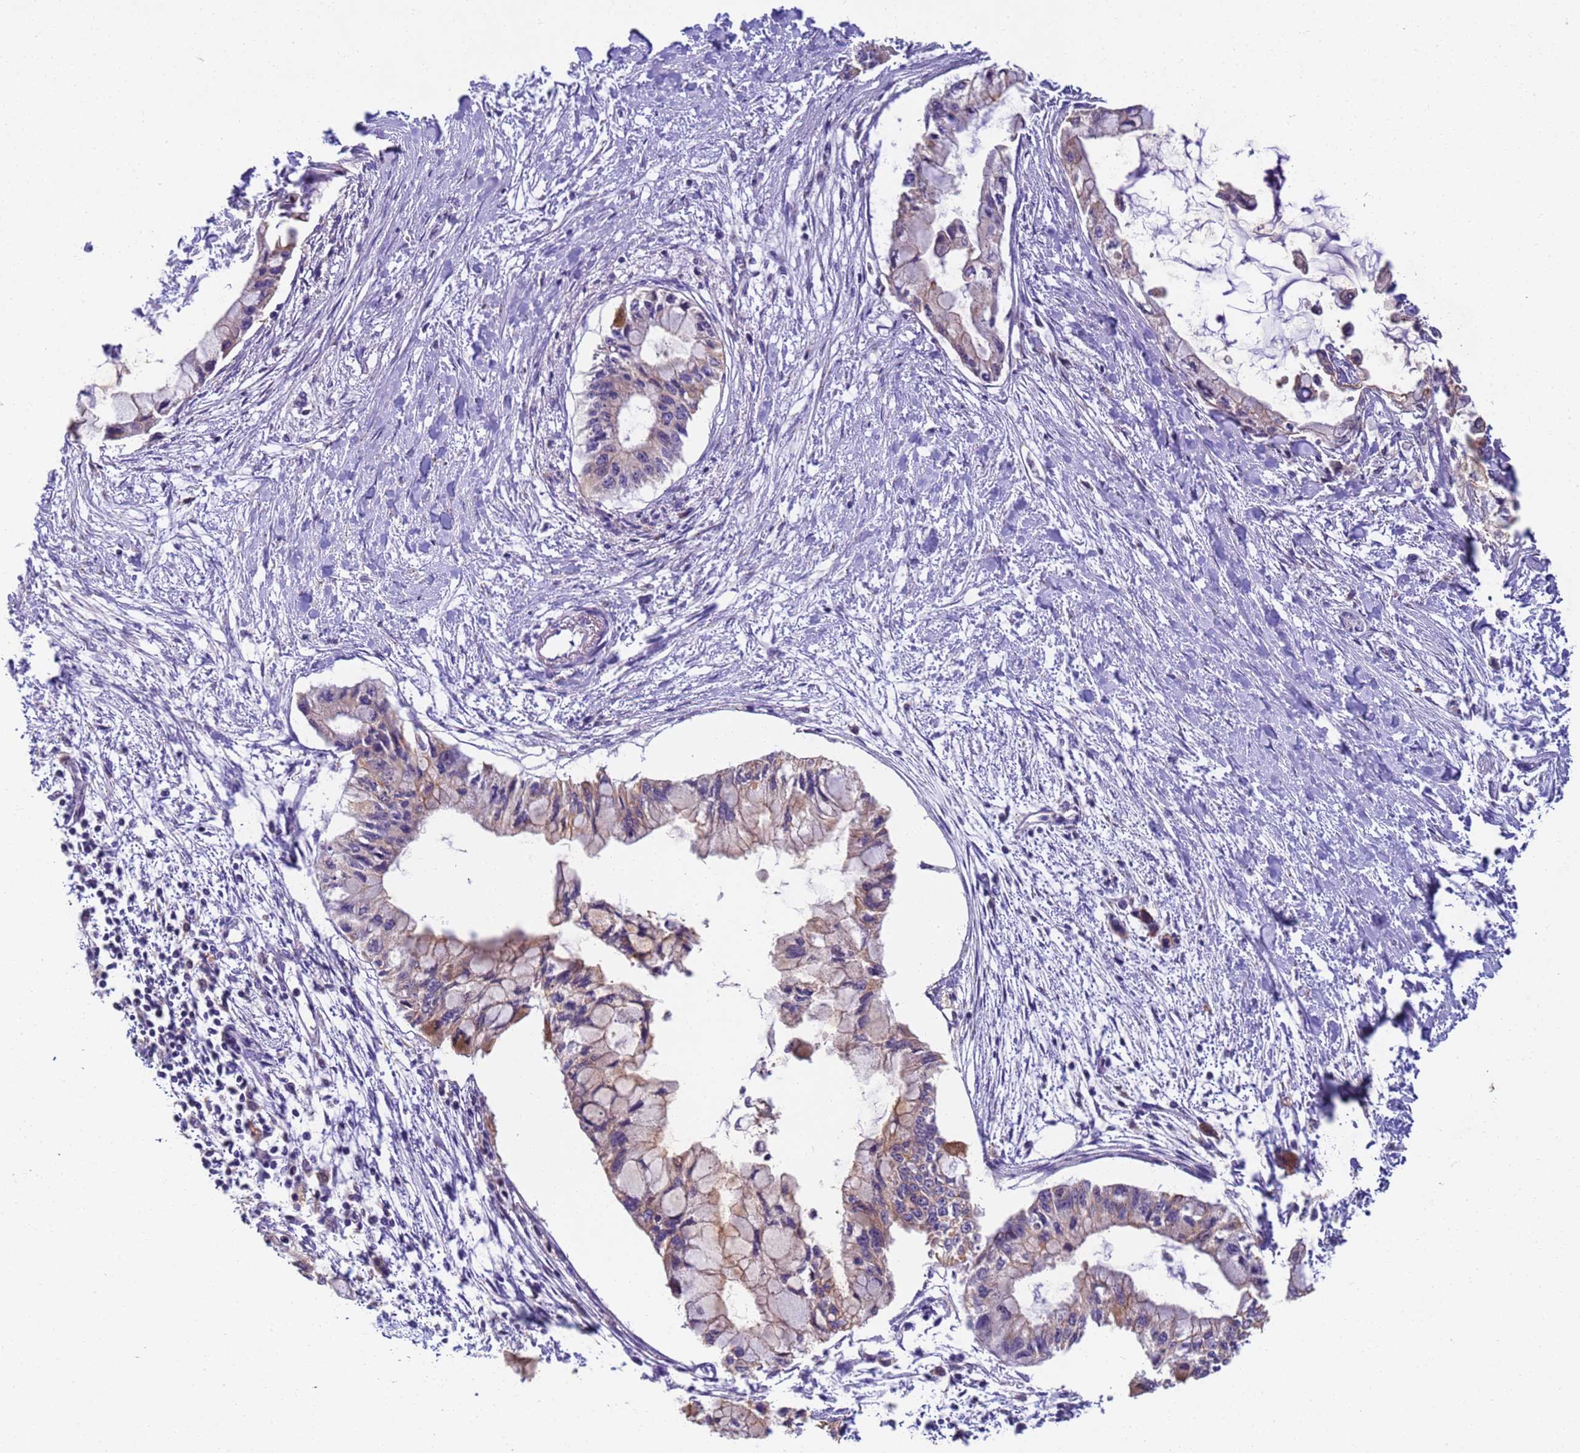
{"staining": {"intensity": "moderate", "quantity": "<25%", "location": "cytoplasmic/membranous"}, "tissue": "pancreatic cancer", "cell_type": "Tumor cells", "image_type": "cancer", "snomed": [{"axis": "morphology", "description": "Adenocarcinoma, NOS"}, {"axis": "topography", "description": "Pancreas"}], "caption": "Human pancreatic cancer stained with a brown dye exhibits moderate cytoplasmic/membranous positive staining in approximately <25% of tumor cells.", "gene": "TIGAR", "patient": {"sex": "male", "age": 48}}